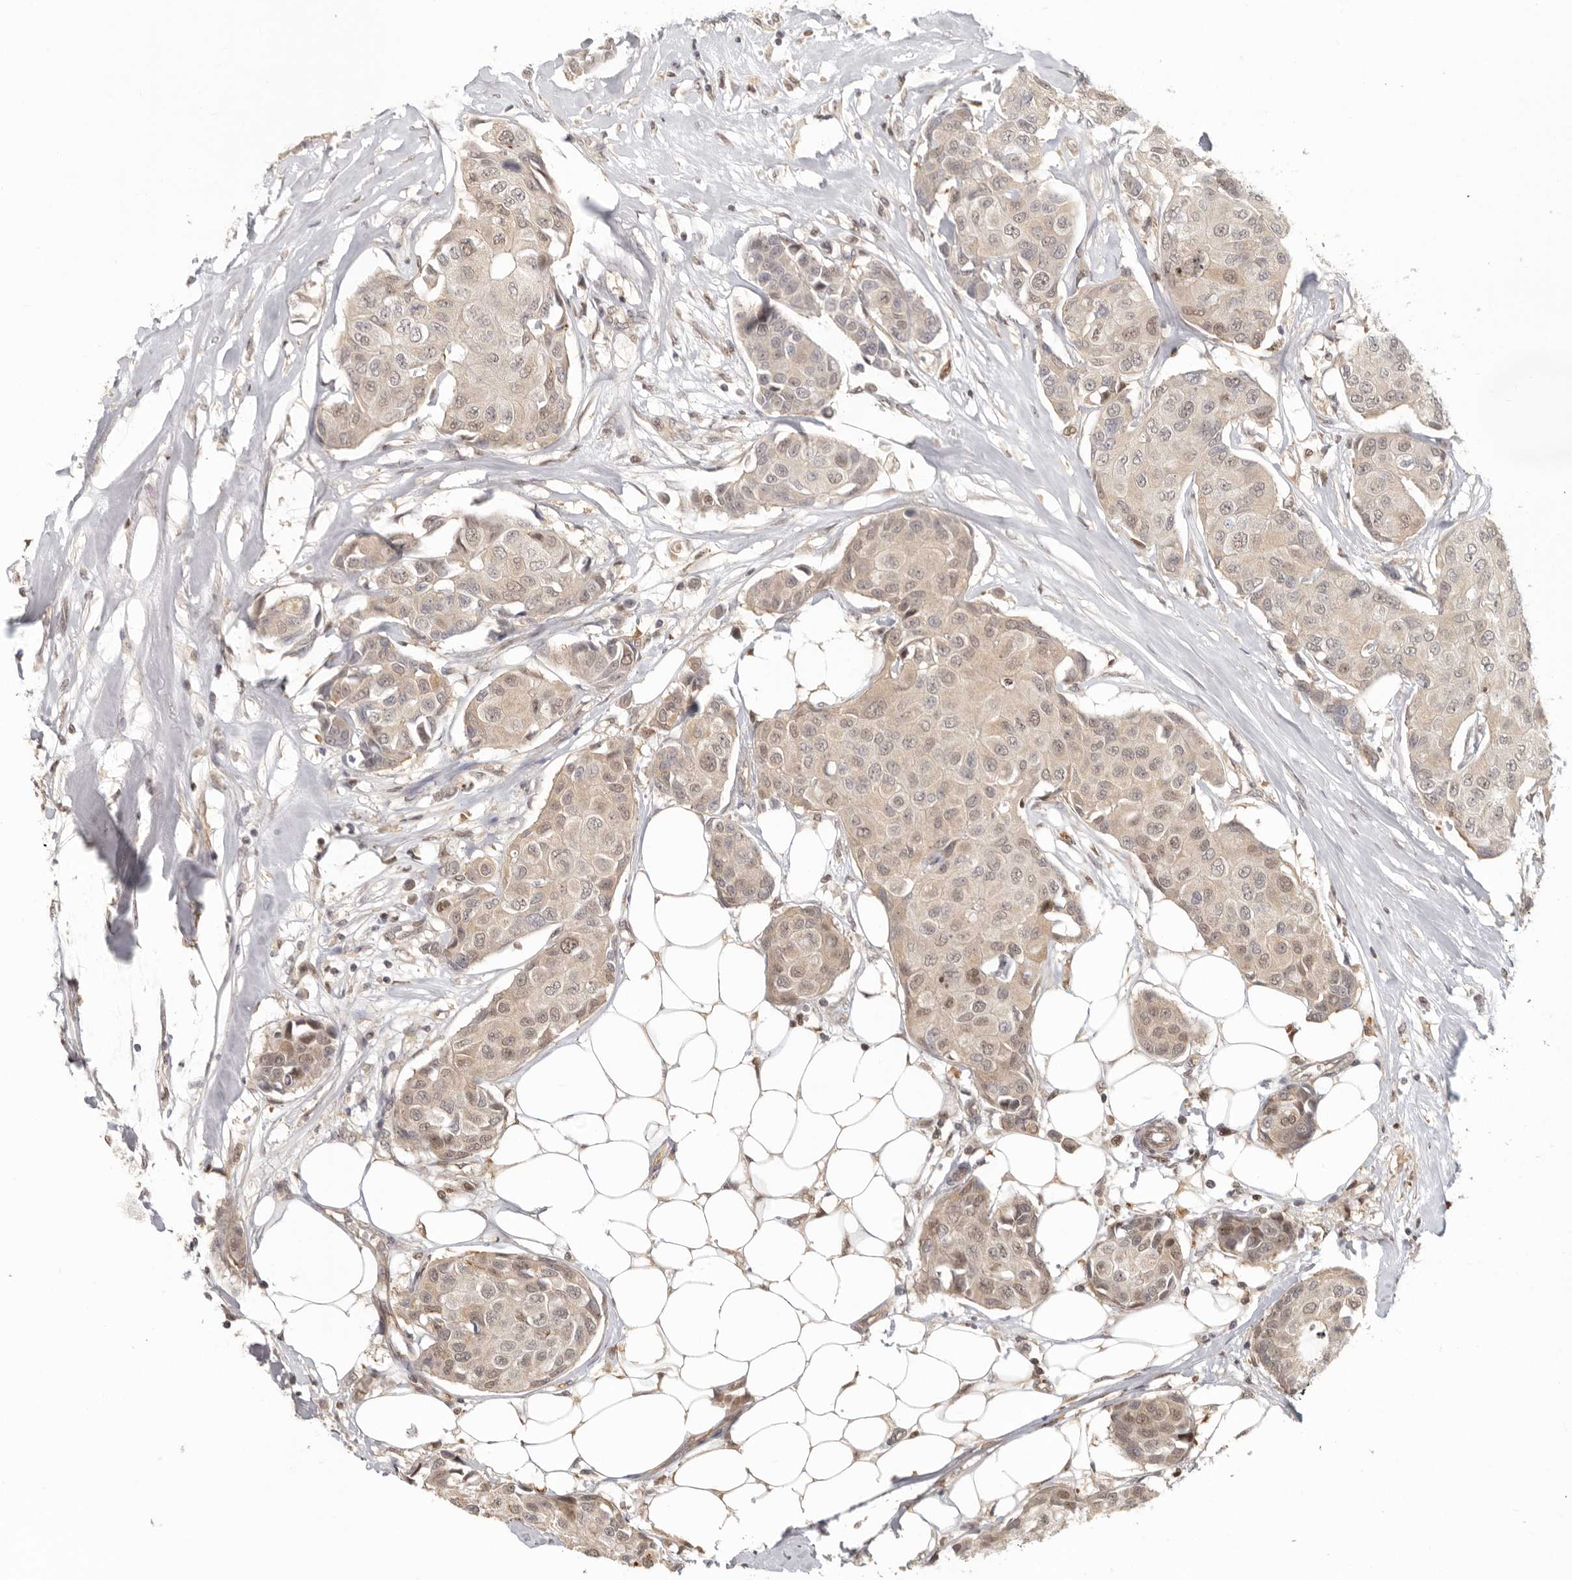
{"staining": {"intensity": "weak", "quantity": "25%-75%", "location": "cytoplasmic/membranous,nuclear"}, "tissue": "breast cancer", "cell_type": "Tumor cells", "image_type": "cancer", "snomed": [{"axis": "morphology", "description": "Duct carcinoma"}, {"axis": "topography", "description": "Breast"}], "caption": "An immunohistochemistry (IHC) photomicrograph of neoplastic tissue is shown. Protein staining in brown highlights weak cytoplasmic/membranous and nuclear positivity in breast cancer within tumor cells. Immunohistochemistry stains the protein of interest in brown and the nuclei are stained blue.", "gene": "PSMA5", "patient": {"sex": "female", "age": 80}}